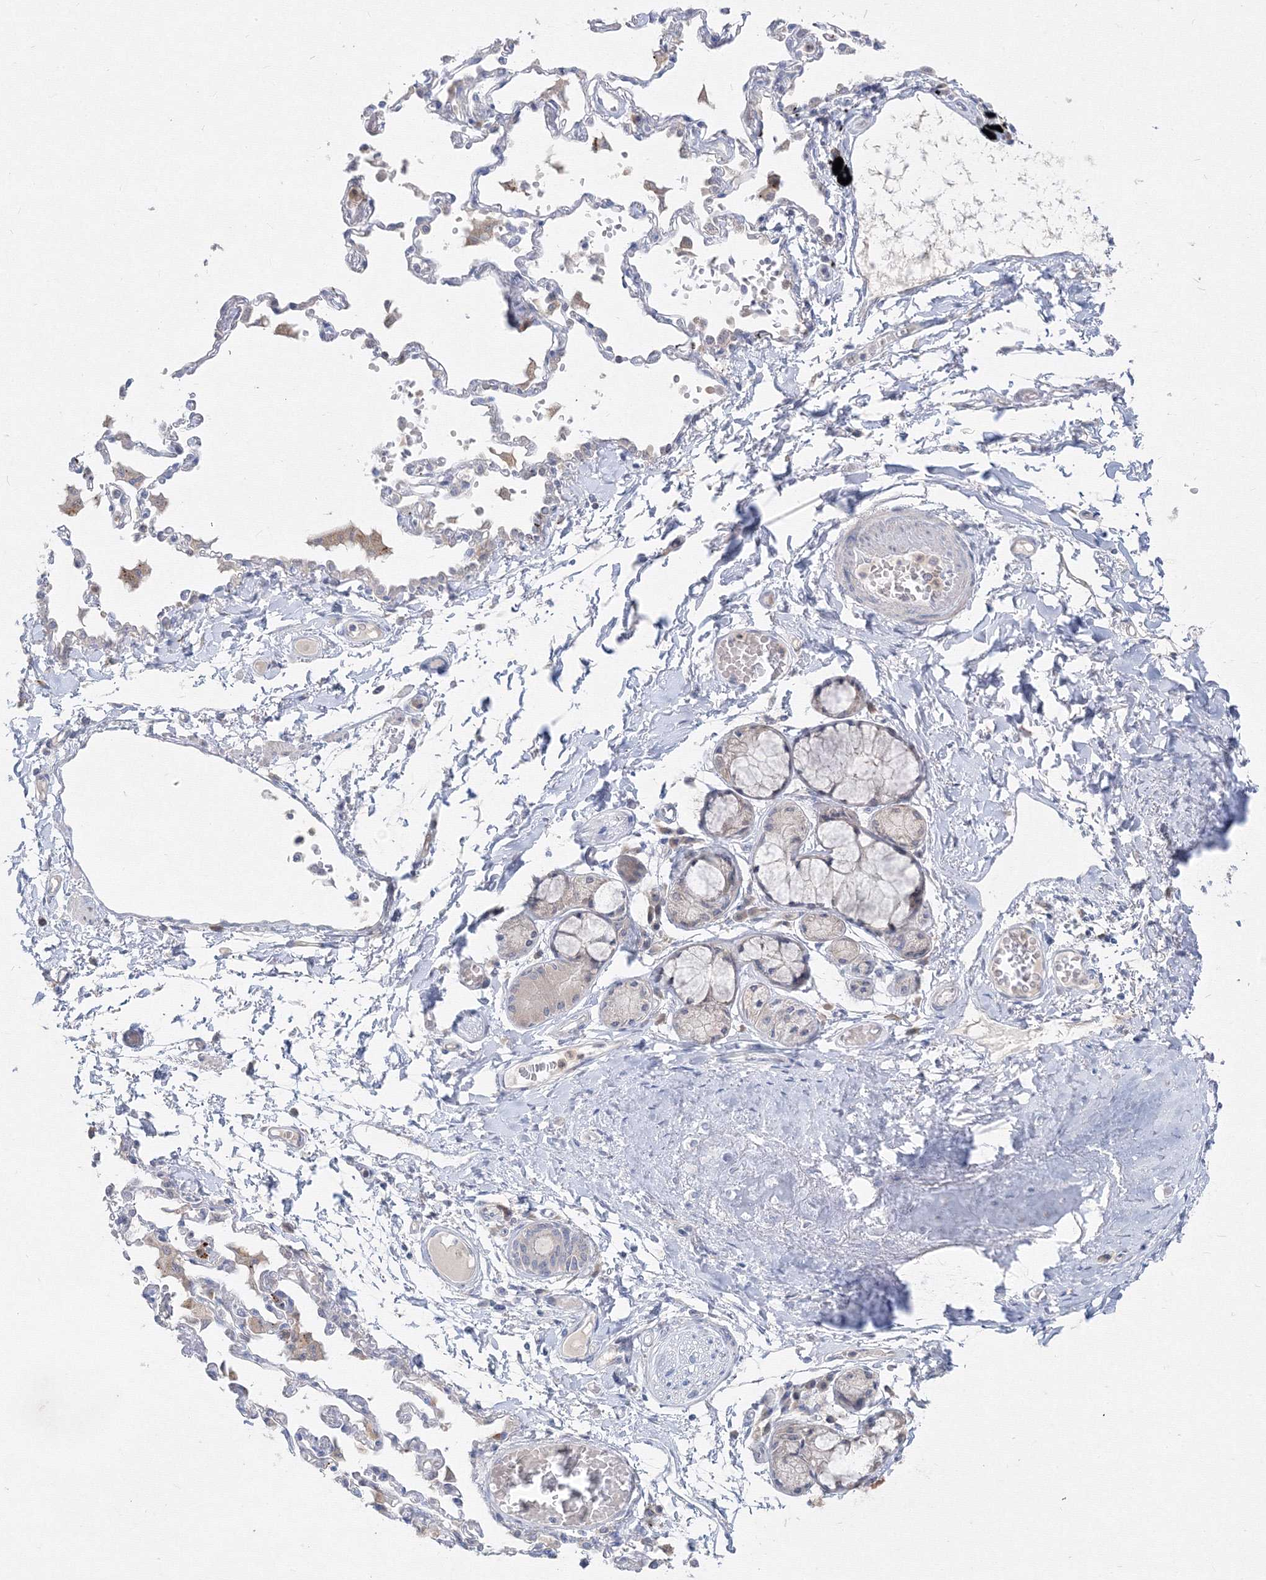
{"staining": {"intensity": "negative", "quantity": "none", "location": "none"}, "tissue": "adipose tissue", "cell_type": "Adipocytes", "image_type": "normal", "snomed": [{"axis": "morphology", "description": "Normal tissue, NOS"}, {"axis": "topography", "description": "Cartilage tissue"}, {"axis": "topography", "description": "Bronchus"}, {"axis": "topography", "description": "Lung"}, {"axis": "topography", "description": "Peripheral nerve tissue"}], "caption": "Adipose tissue stained for a protein using immunohistochemistry (IHC) exhibits no expression adipocytes.", "gene": "FBXL8", "patient": {"sex": "female", "age": 49}}